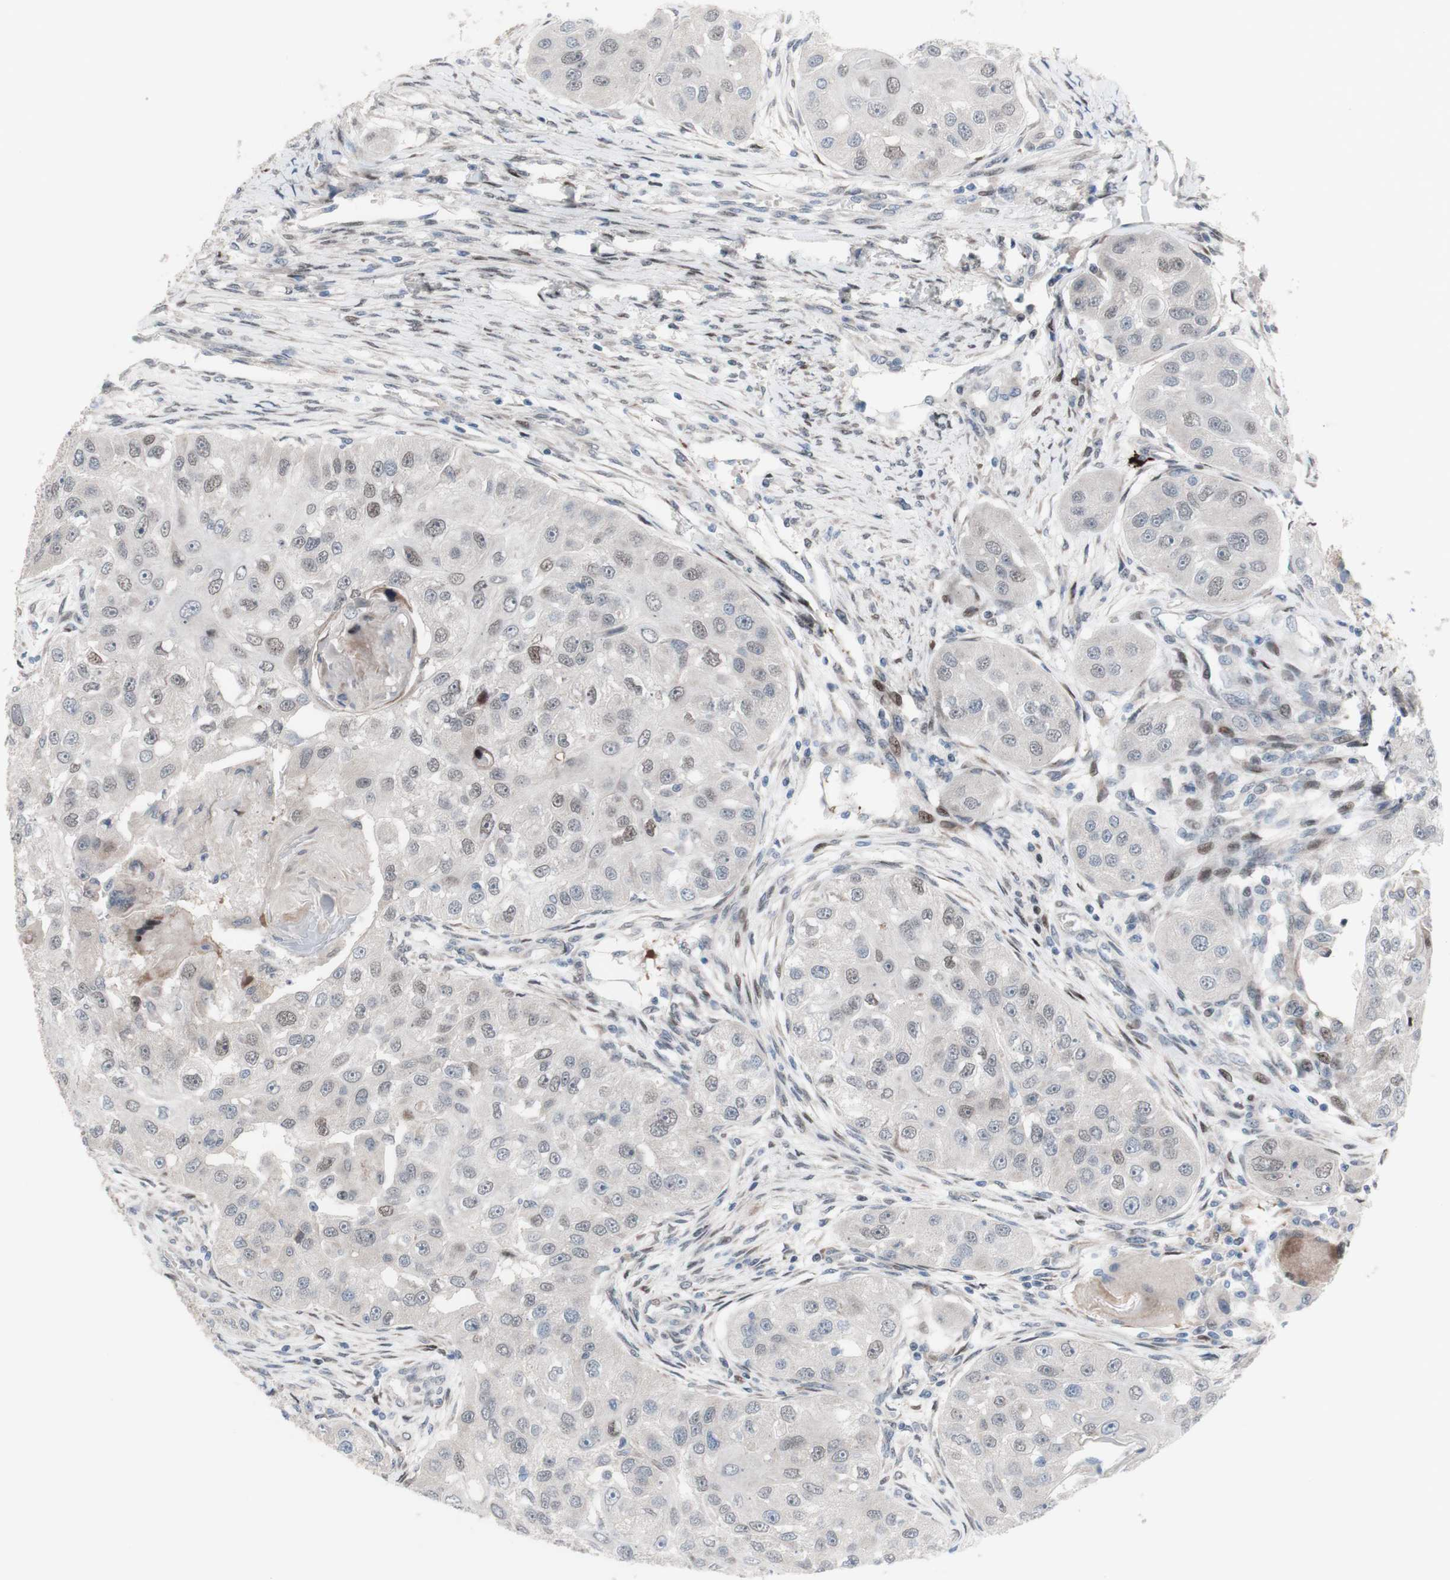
{"staining": {"intensity": "weak", "quantity": "<25%", "location": "nuclear"}, "tissue": "head and neck cancer", "cell_type": "Tumor cells", "image_type": "cancer", "snomed": [{"axis": "morphology", "description": "Normal tissue, NOS"}, {"axis": "morphology", "description": "Squamous cell carcinoma, NOS"}, {"axis": "topography", "description": "Skeletal muscle"}, {"axis": "topography", "description": "Head-Neck"}], "caption": "This is an immunohistochemistry photomicrograph of human head and neck cancer. There is no positivity in tumor cells.", "gene": "PHTF2", "patient": {"sex": "male", "age": 51}}